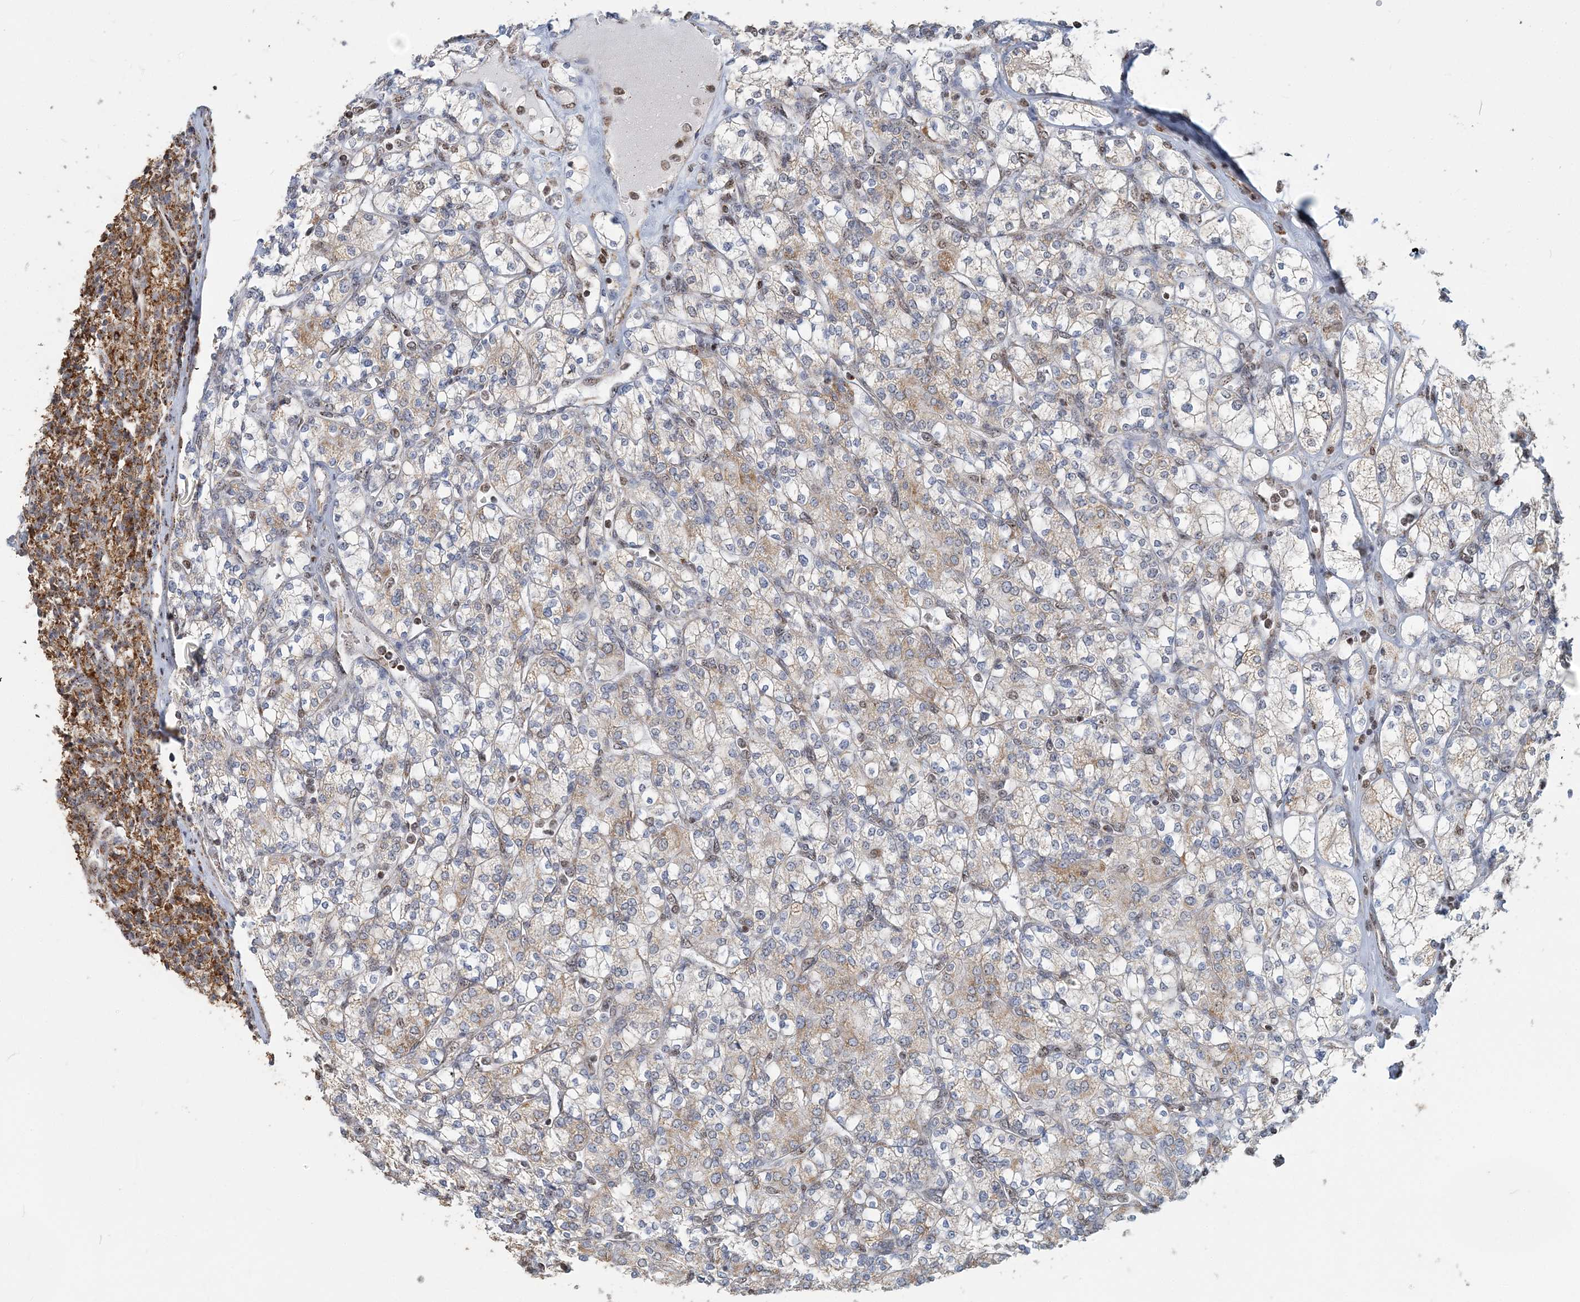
{"staining": {"intensity": "moderate", "quantity": ">75%", "location": "cytoplasmic/membranous"}, "tissue": "renal cancer", "cell_type": "Tumor cells", "image_type": "cancer", "snomed": [{"axis": "morphology", "description": "Adenocarcinoma, NOS"}, {"axis": "topography", "description": "Kidney"}], "caption": "Approximately >75% of tumor cells in adenocarcinoma (renal) show moderate cytoplasmic/membranous protein staining as visualized by brown immunohistochemical staining.", "gene": "SUCLG1", "patient": {"sex": "male", "age": 77}}